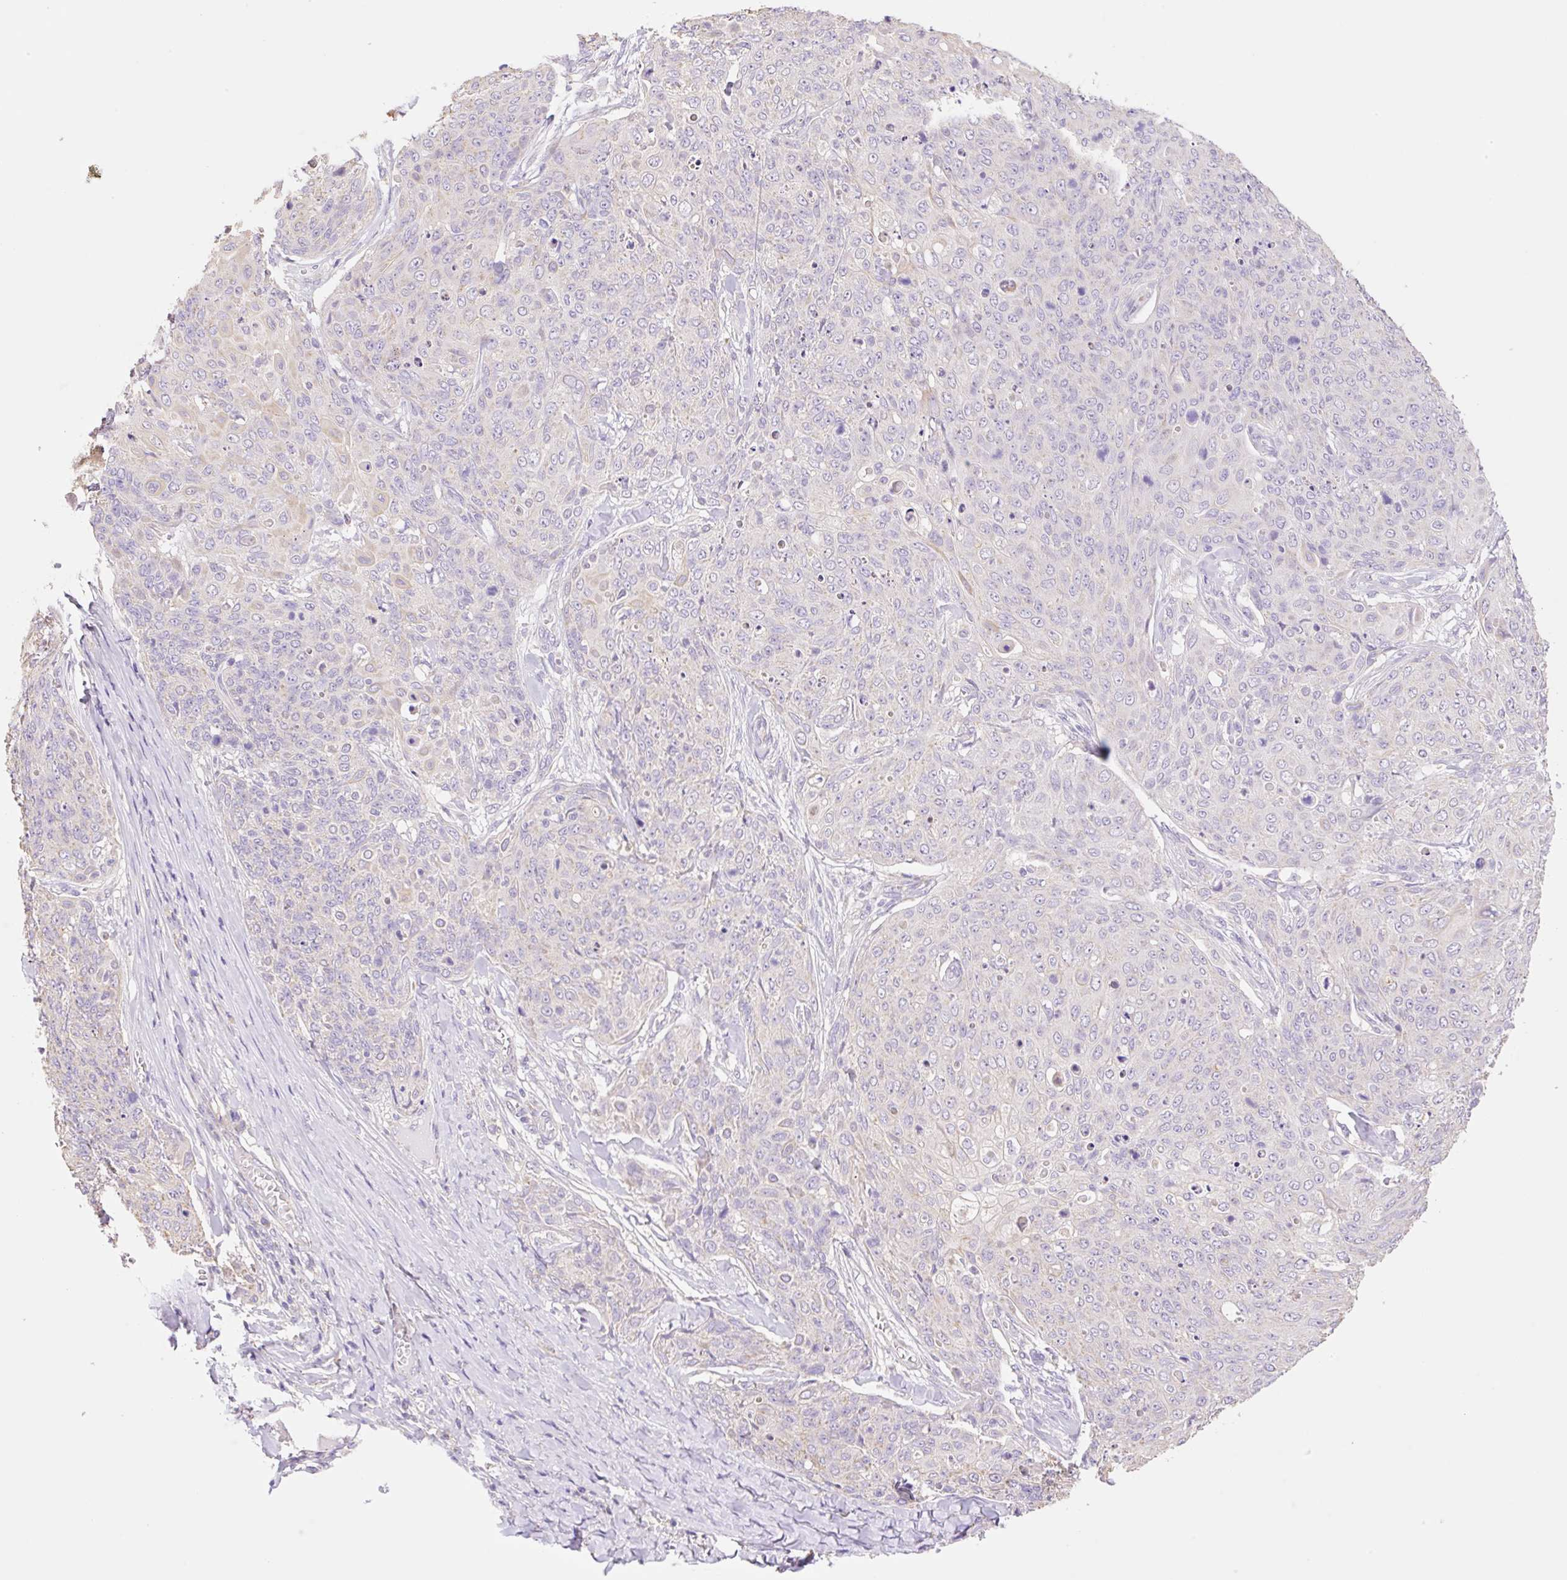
{"staining": {"intensity": "negative", "quantity": "none", "location": "none"}, "tissue": "skin cancer", "cell_type": "Tumor cells", "image_type": "cancer", "snomed": [{"axis": "morphology", "description": "Squamous cell carcinoma, NOS"}, {"axis": "topography", "description": "Skin"}, {"axis": "topography", "description": "Vulva"}], "caption": "Immunohistochemical staining of skin cancer (squamous cell carcinoma) displays no significant expression in tumor cells. (DAB IHC visualized using brightfield microscopy, high magnification).", "gene": "COPZ2", "patient": {"sex": "female", "age": 85}}